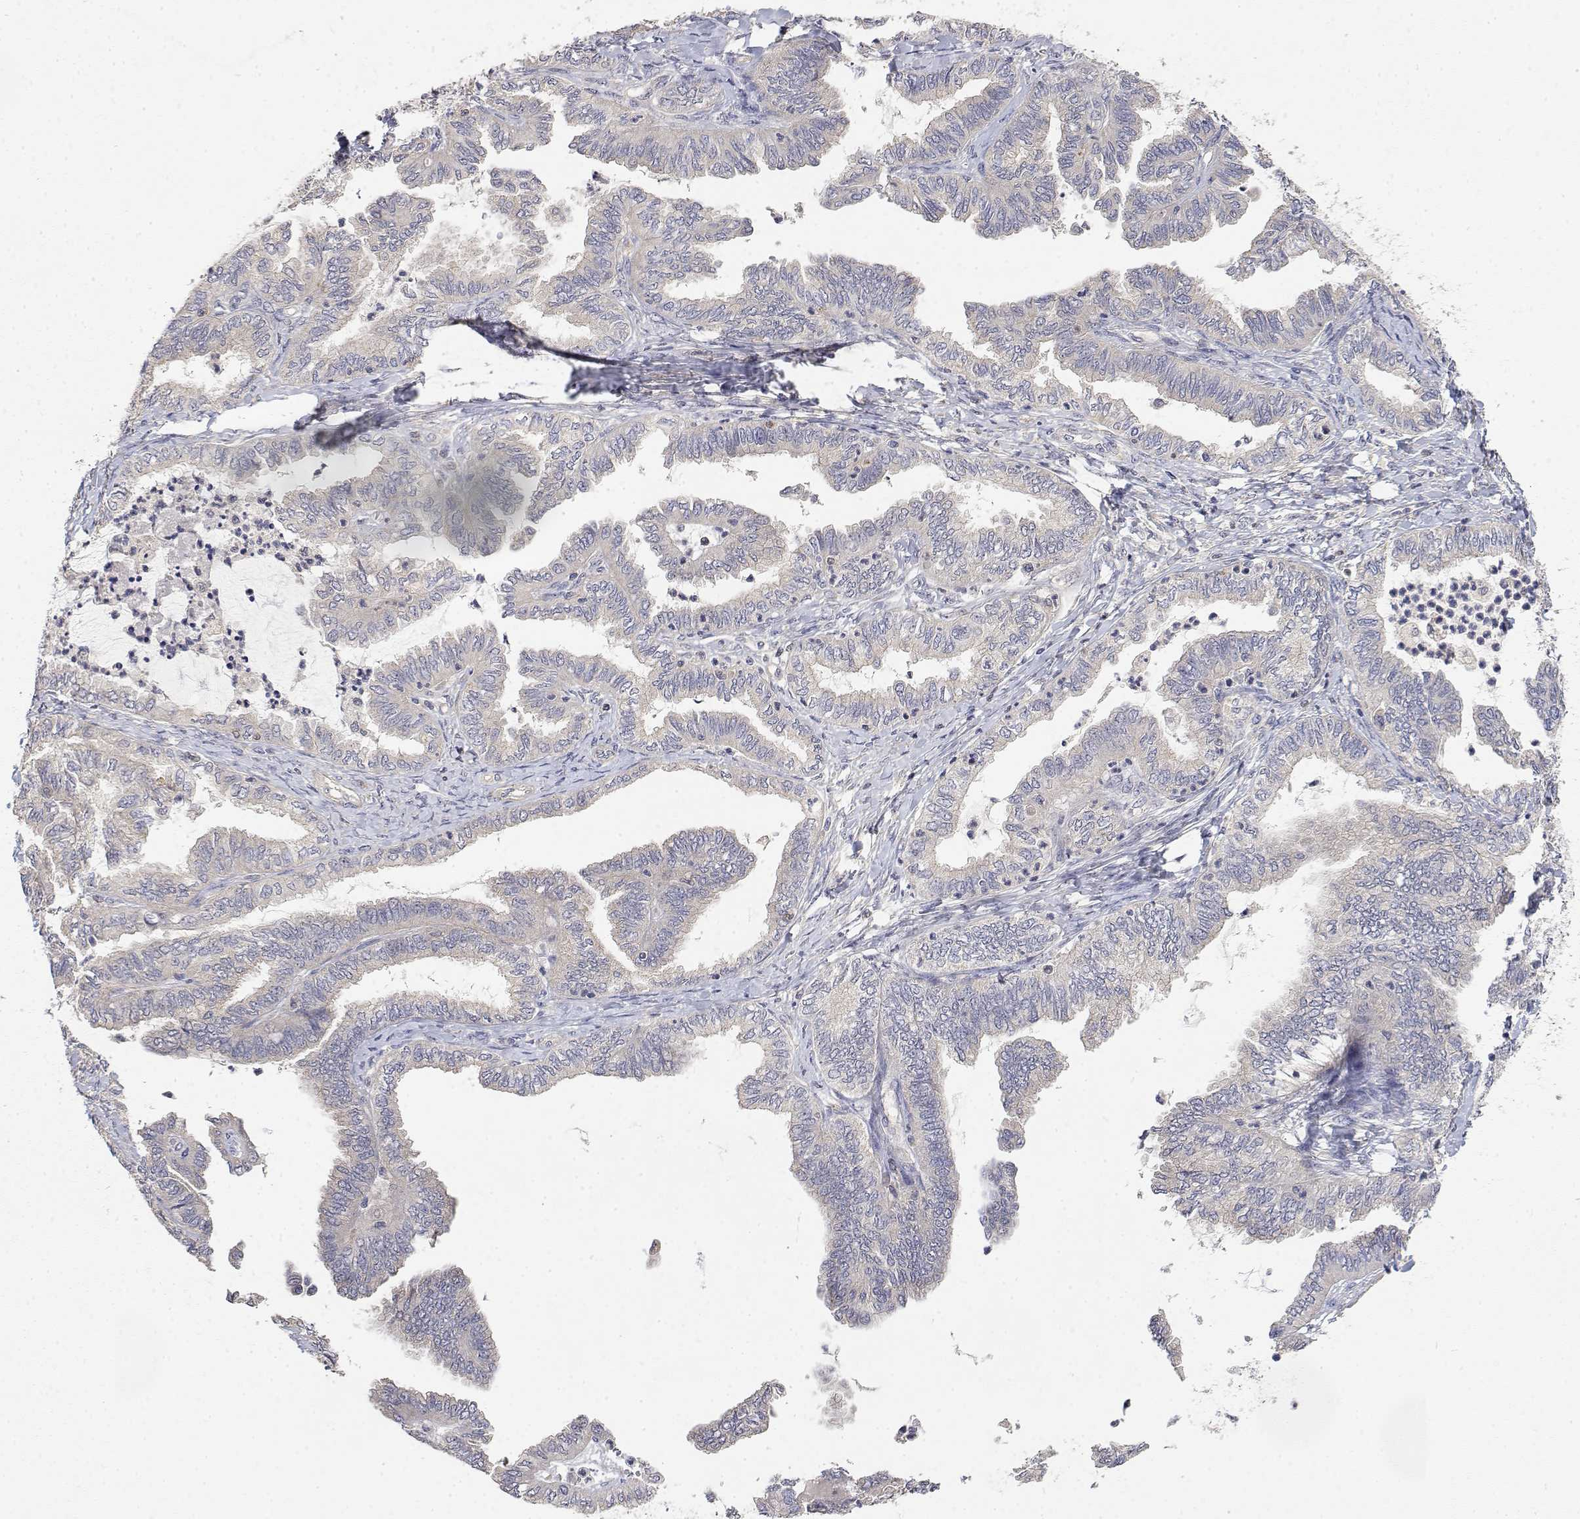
{"staining": {"intensity": "negative", "quantity": "none", "location": "none"}, "tissue": "ovarian cancer", "cell_type": "Tumor cells", "image_type": "cancer", "snomed": [{"axis": "morphology", "description": "Carcinoma, endometroid"}, {"axis": "topography", "description": "Ovary"}], "caption": "Immunohistochemistry of human endometroid carcinoma (ovarian) demonstrates no positivity in tumor cells. Brightfield microscopy of immunohistochemistry stained with DAB (3,3'-diaminobenzidine) (brown) and hematoxylin (blue), captured at high magnification.", "gene": "LONRF3", "patient": {"sex": "female", "age": 70}}